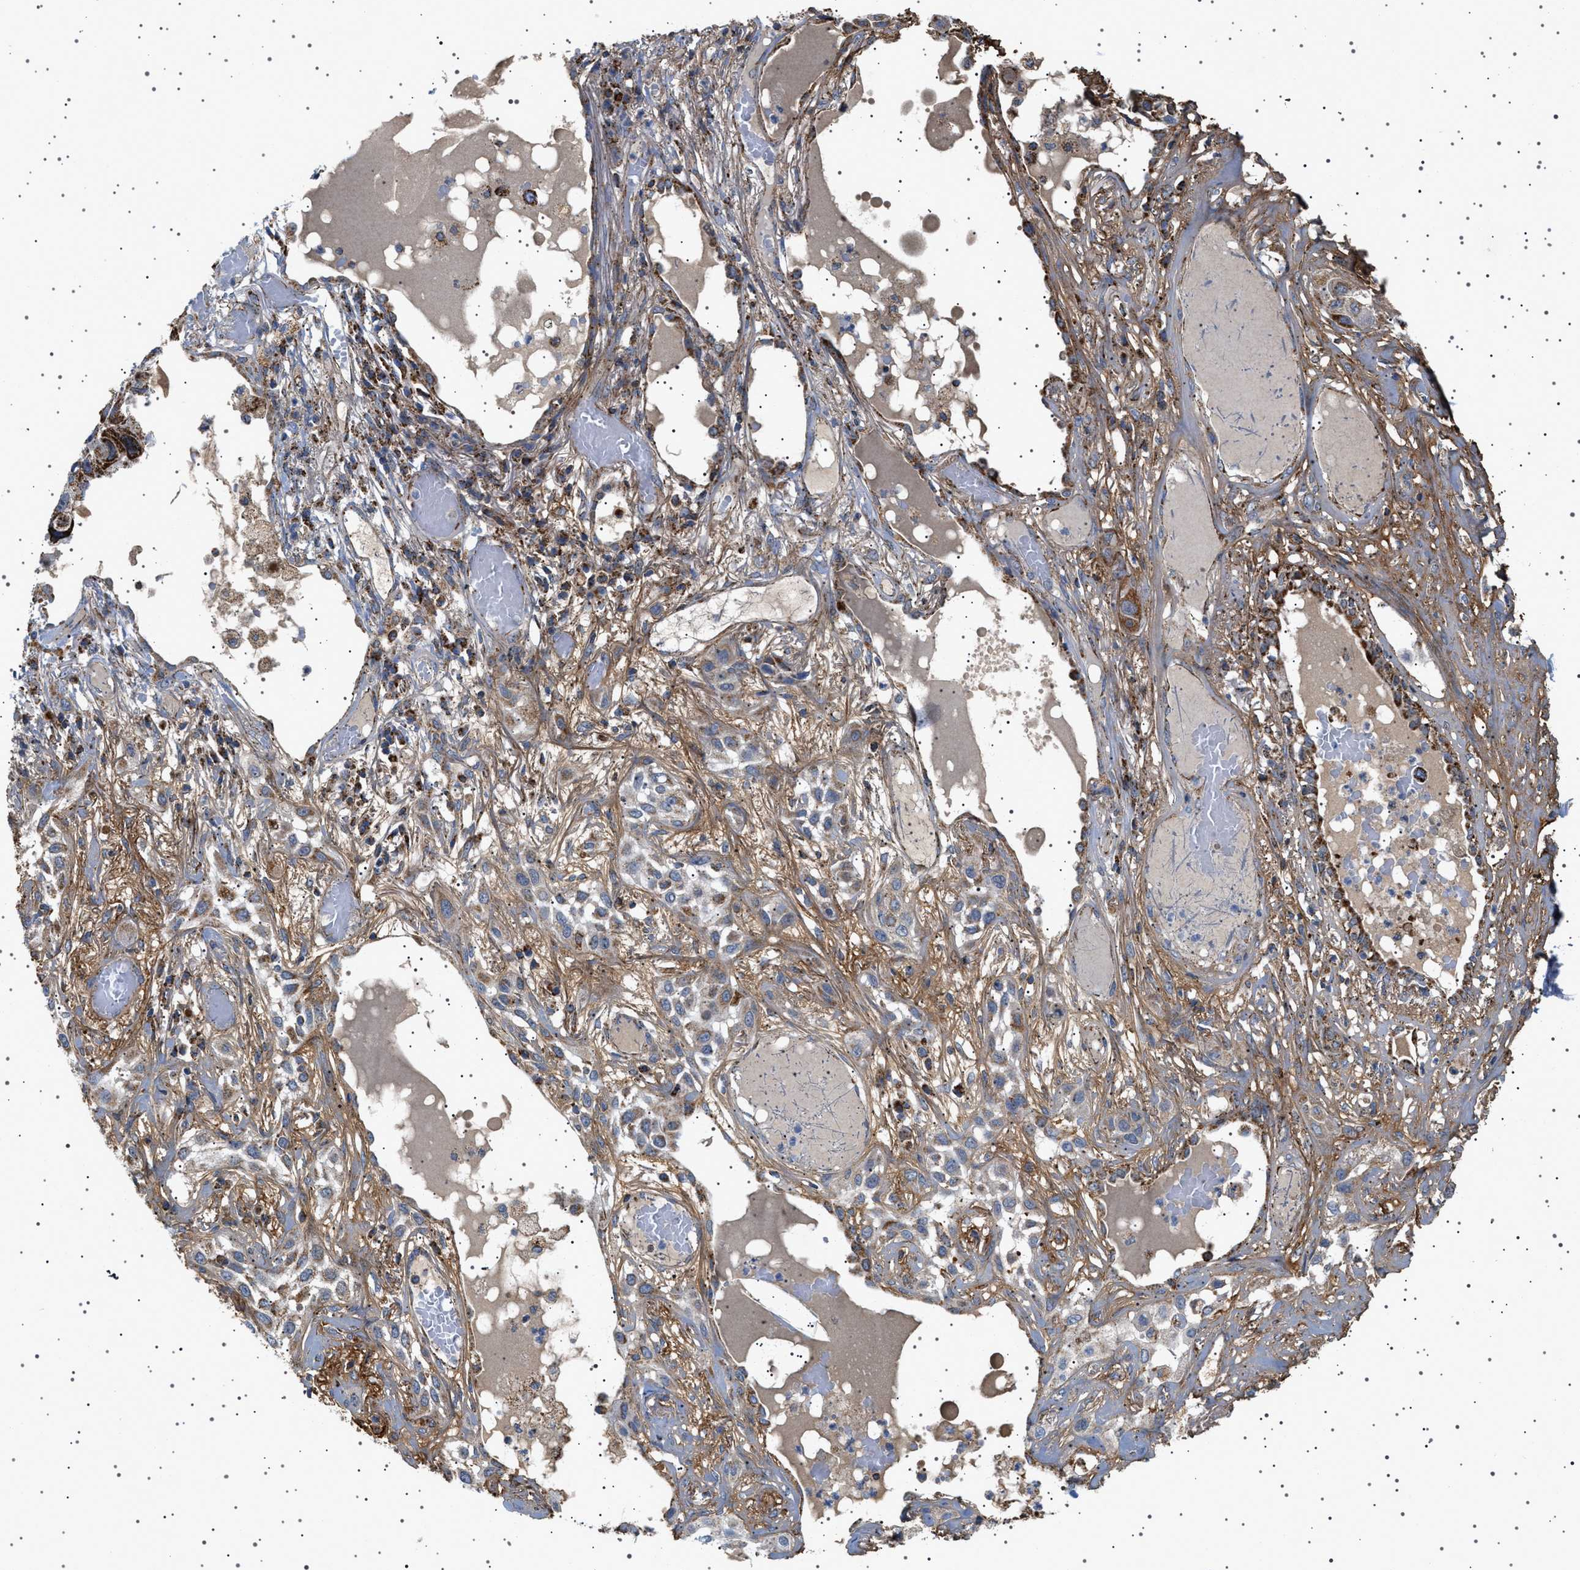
{"staining": {"intensity": "moderate", "quantity": "25%-75%", "location": "cytoplasmic/membranous"}, "tissue": "lung cancer", "cell_type": "Tumor cells", "image_type": "cancer", "snomed": [{"axis": "morphology", "description": "Squamous cell carcinoma, NOS"}, {"axis": "topography", "description": "Lung"}], "caption": "This micrograph reveals immunohistochemistry (IHC) staining of human lung cancer, with medium moderate cytoplasmic/membranous positivity in approximately 25%-75% of tumor cells.", "gene": "UBXN8", "patient": {"sex": "male", "age": 71}}